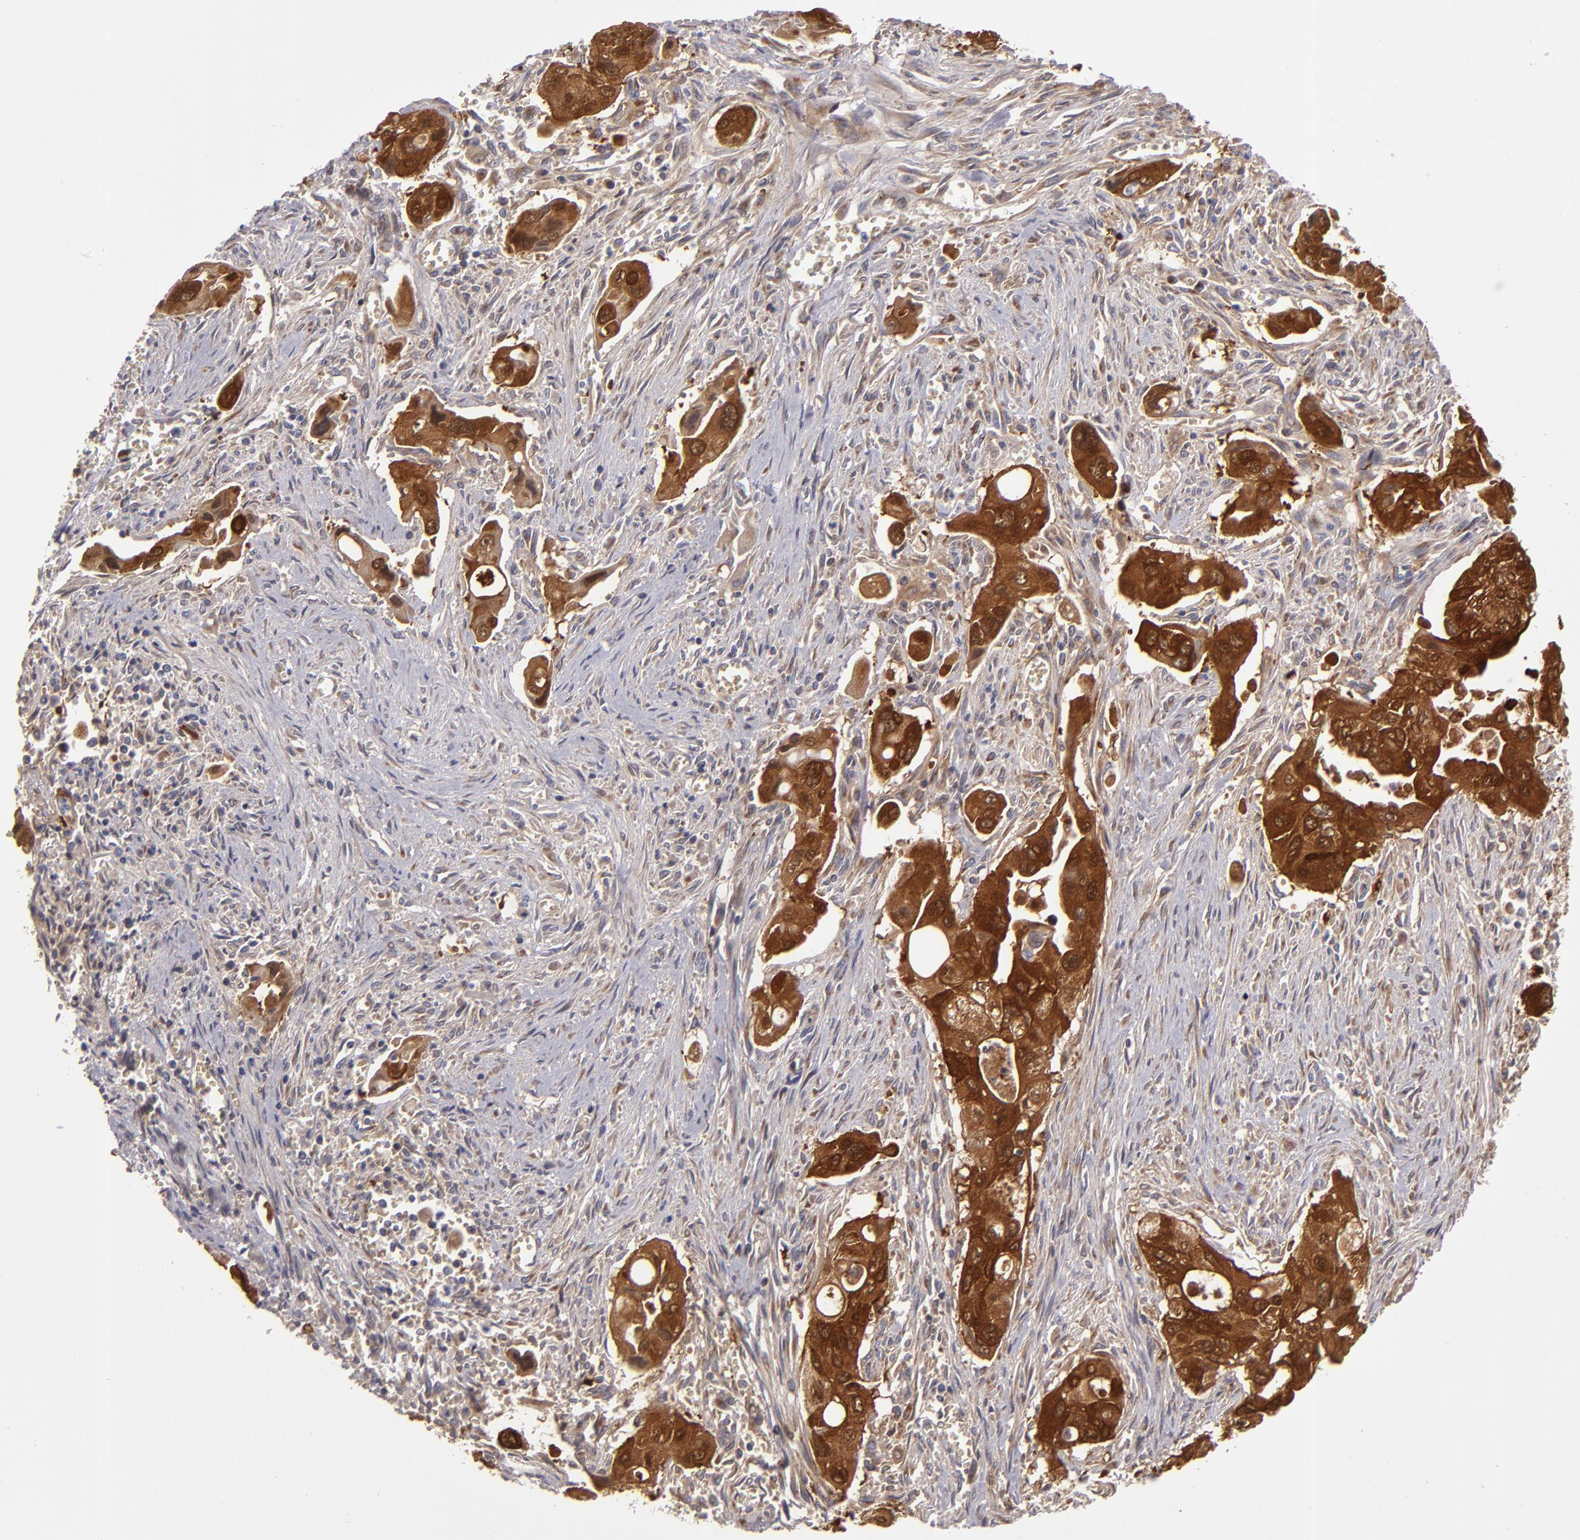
{"staining": {"intensity": "strong", "quantity": ">75%", "location": "cytoplasmic/membranous"}, "tissue": "pancreatic cancer", "cell_type": "Tumor cells", "image_type": "cancer", "snomed": [{"axis": "morphology", "description": "Adenocarcinoma, NOS"}, {"axis": "topography", "description": "Pancreas"}], "caption": "Immunohistochemical staining of human pancreatic adenocarcinoma exhibits high levels of strong cytoplasmic/membranous protein positivity in approximately >75% of tumor cells.", "gene": "SH2D4A", "patient": {"sex": "male", "age": 77}}